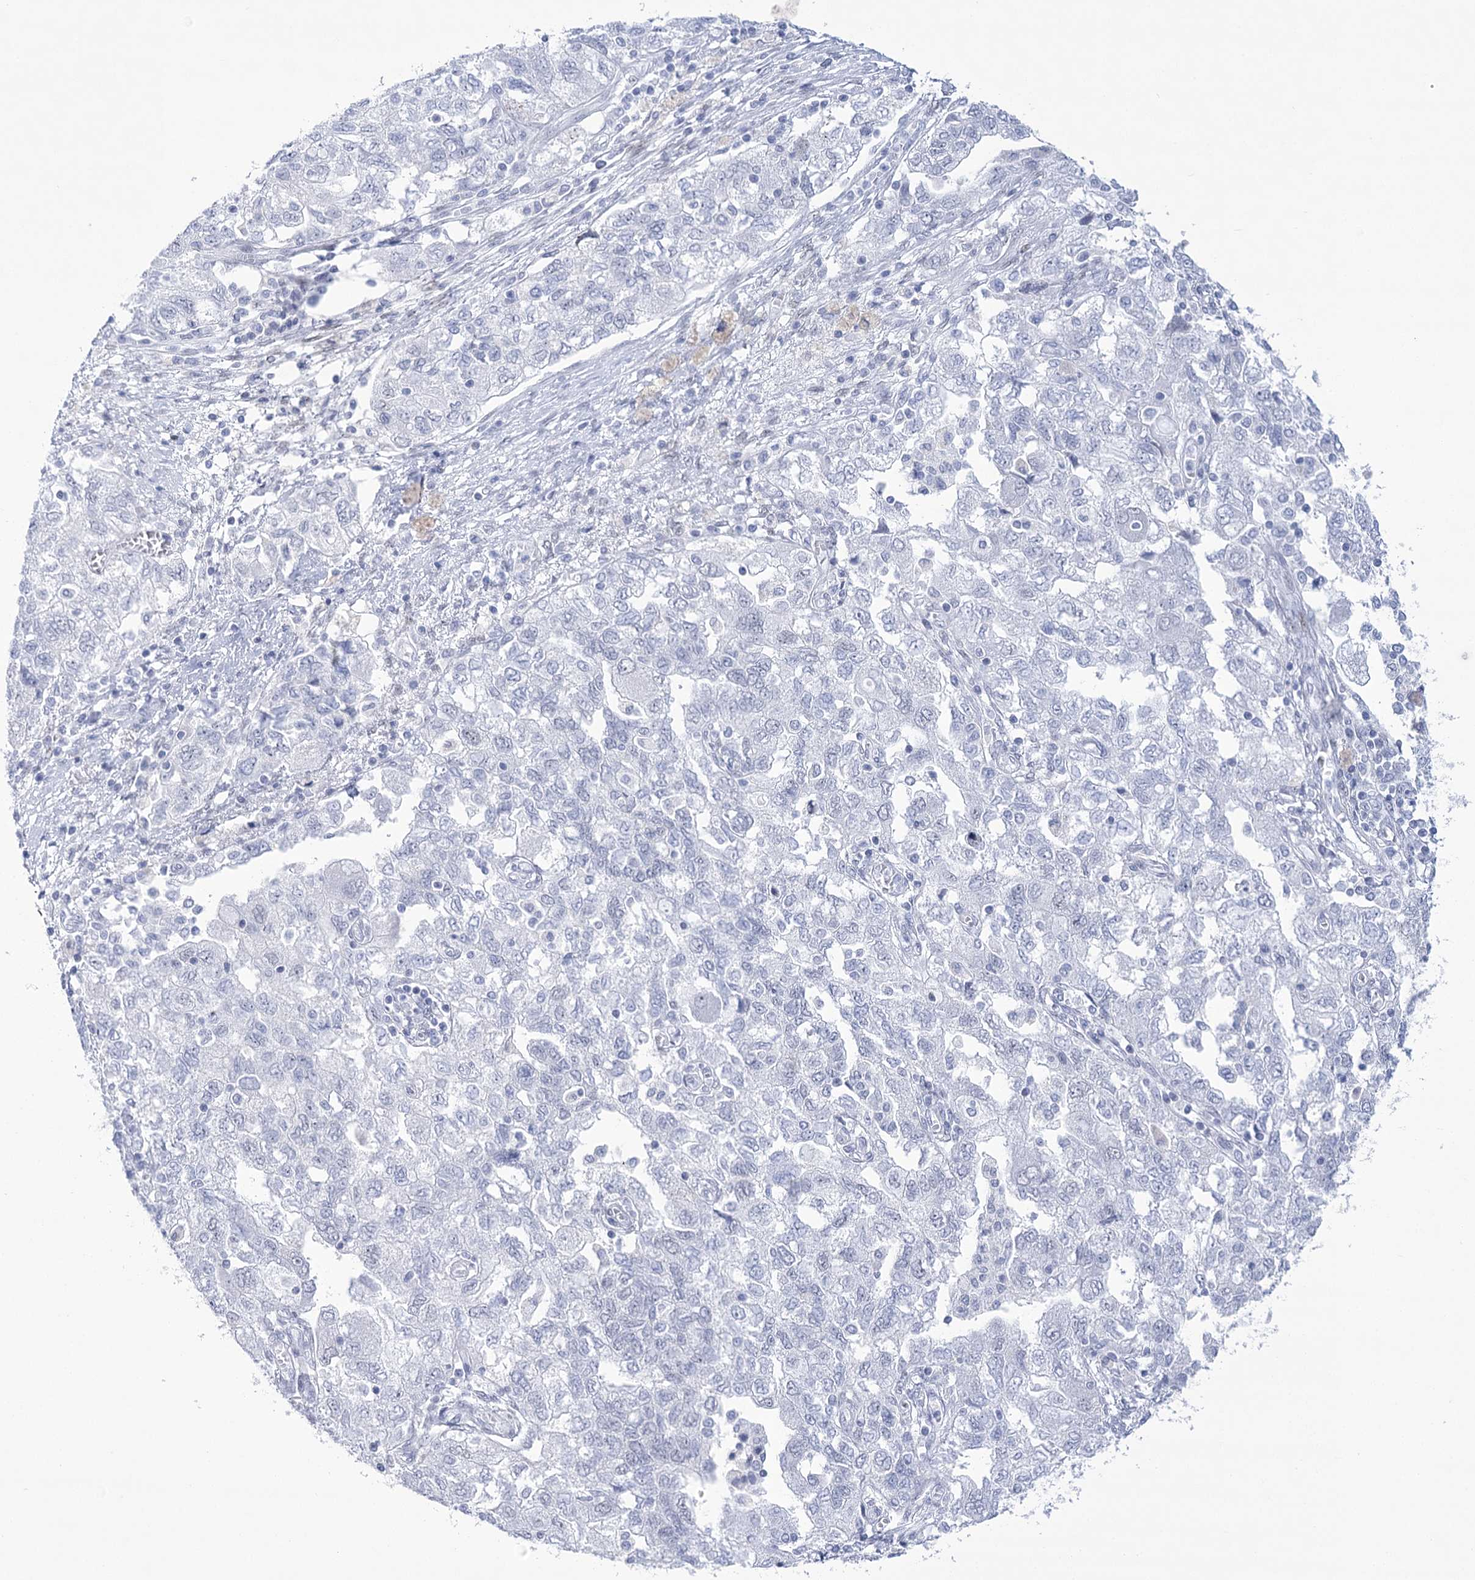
{"staining": {"intensity": "negative", "quantity": "none", "location": "none"}, "tissue": "ovarian cancer", "cell_type": "Tumor cells", "image_type": "cancer", "snomed": [{"axis": "morphology", "description": "Carcinoma, NOS"}, {"axis": "morphology", "description": "Cystadenocarcinoma, serous, NOS"}, {"axis": "topography", "description": "Ovary"}], "caption": "High magnification brightfield microscopy of ovarian cancer stained with DAB (3,3'-diaminobenzidine) (brown) and counterstained with hematoxylin (blue): tumor cells show no significant staining. (Stains: DAB (3,3'-diaminobenzidine) immunohistochemistry (IHC) with hematoxylin counter stain, Microscopy: brightfield microscopy at high magnification).", "gene": "HORMAD1", "patient": {"sex": "female", "age": 69}}